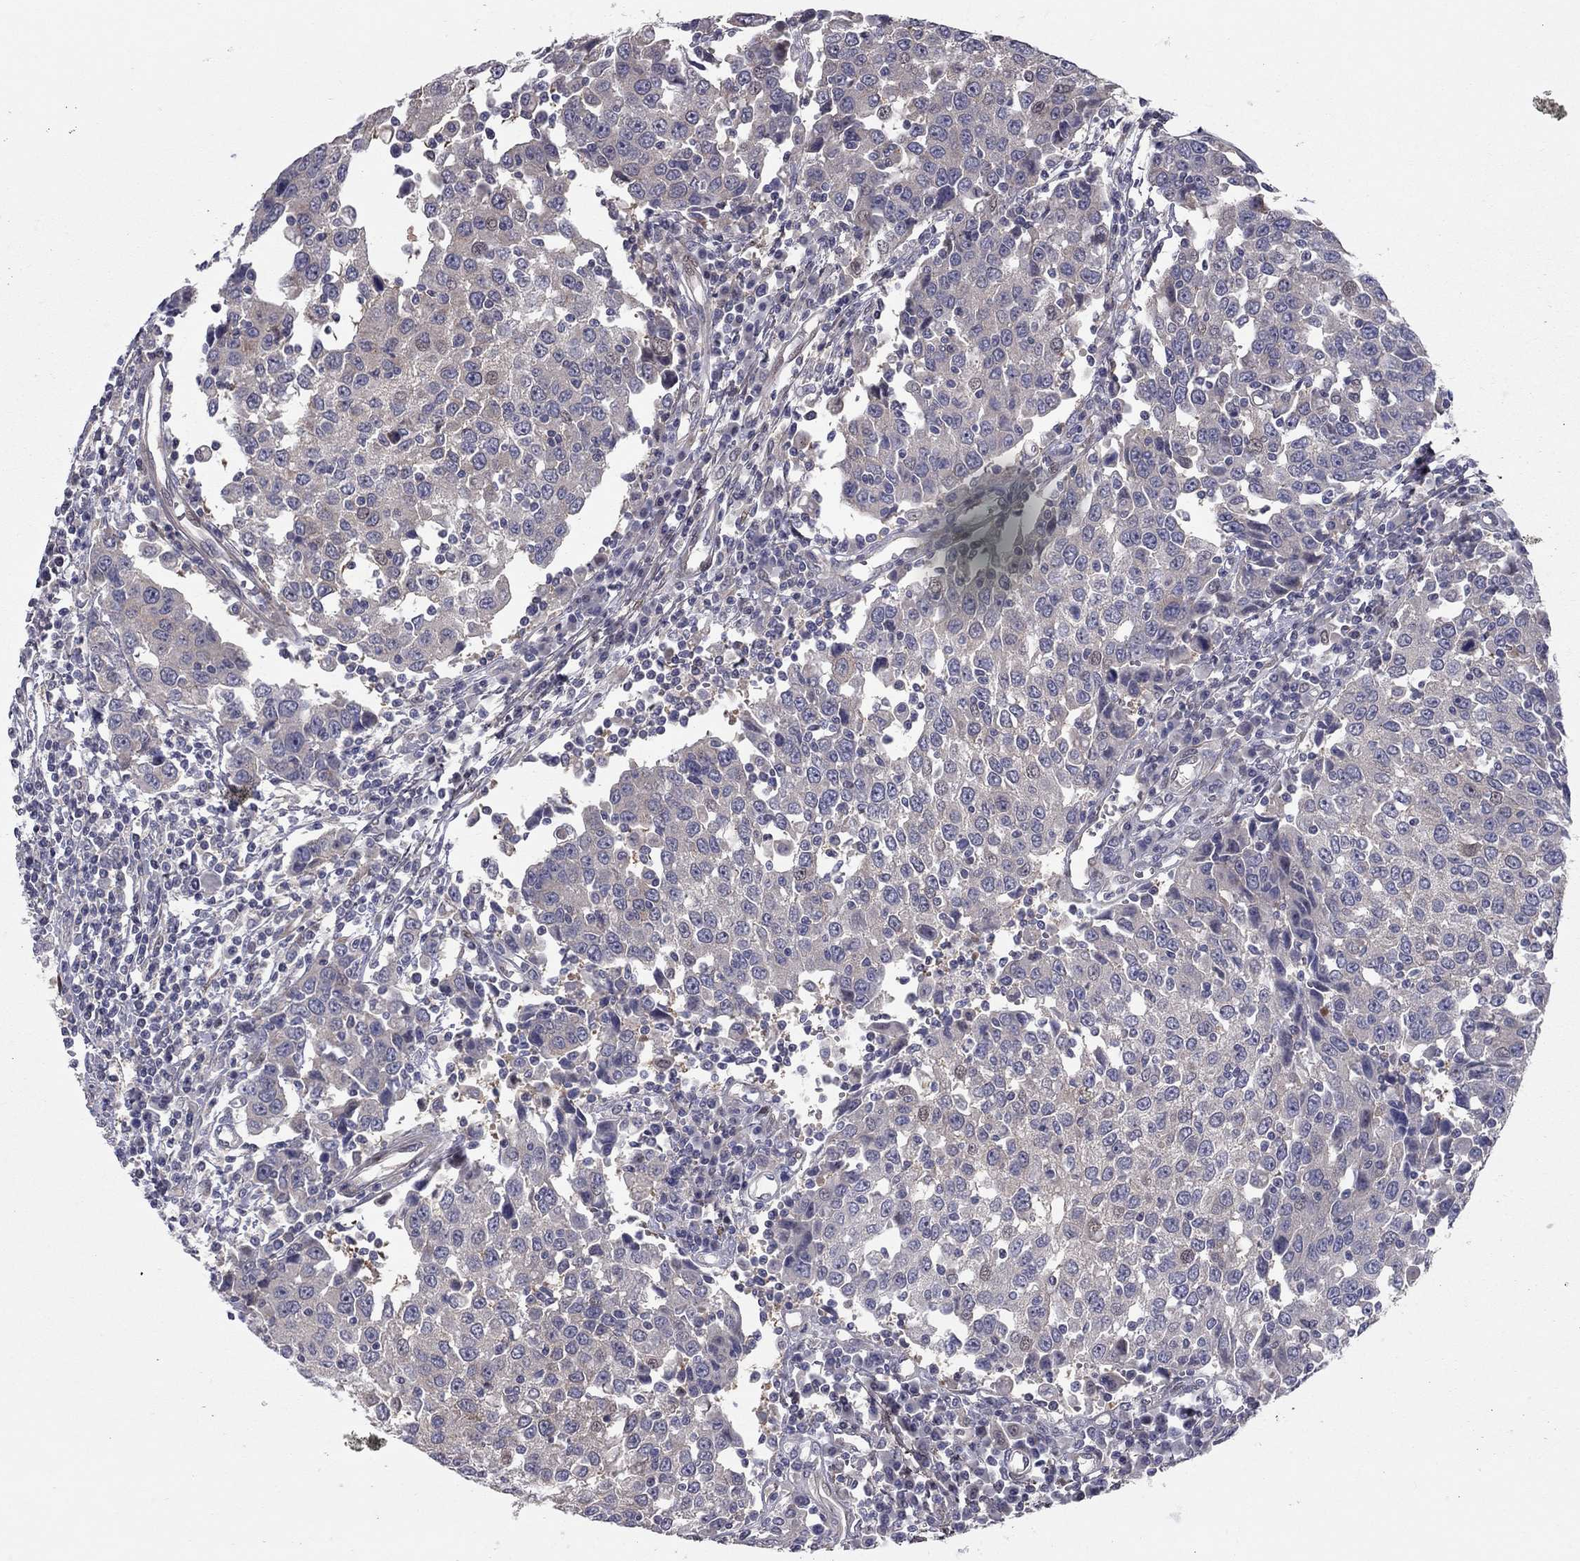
{"staining": {"intensity": "weak", "quantity": ">75%", "location": "cytoplasmic/membranous"}, "tissue": "urothelial cancer", "cell_type": "Tumor cells", "image_type": "cancer", "snomed": [{"axis": "morphology", "description": "Urothelial carcinoma, High grade"}, {"axis": "topography", "description": "Urinary bladder"}], "caption": "The immunohistochemical stain highlights weak cytoplasmic/membranous expression in tumor cells of high-grade urothelial carcinoma tissue. (IHC, brightfield microscopy, high magnification).", "gene": "DUSP7", "patient": {"sex": "female", "age": 85}}